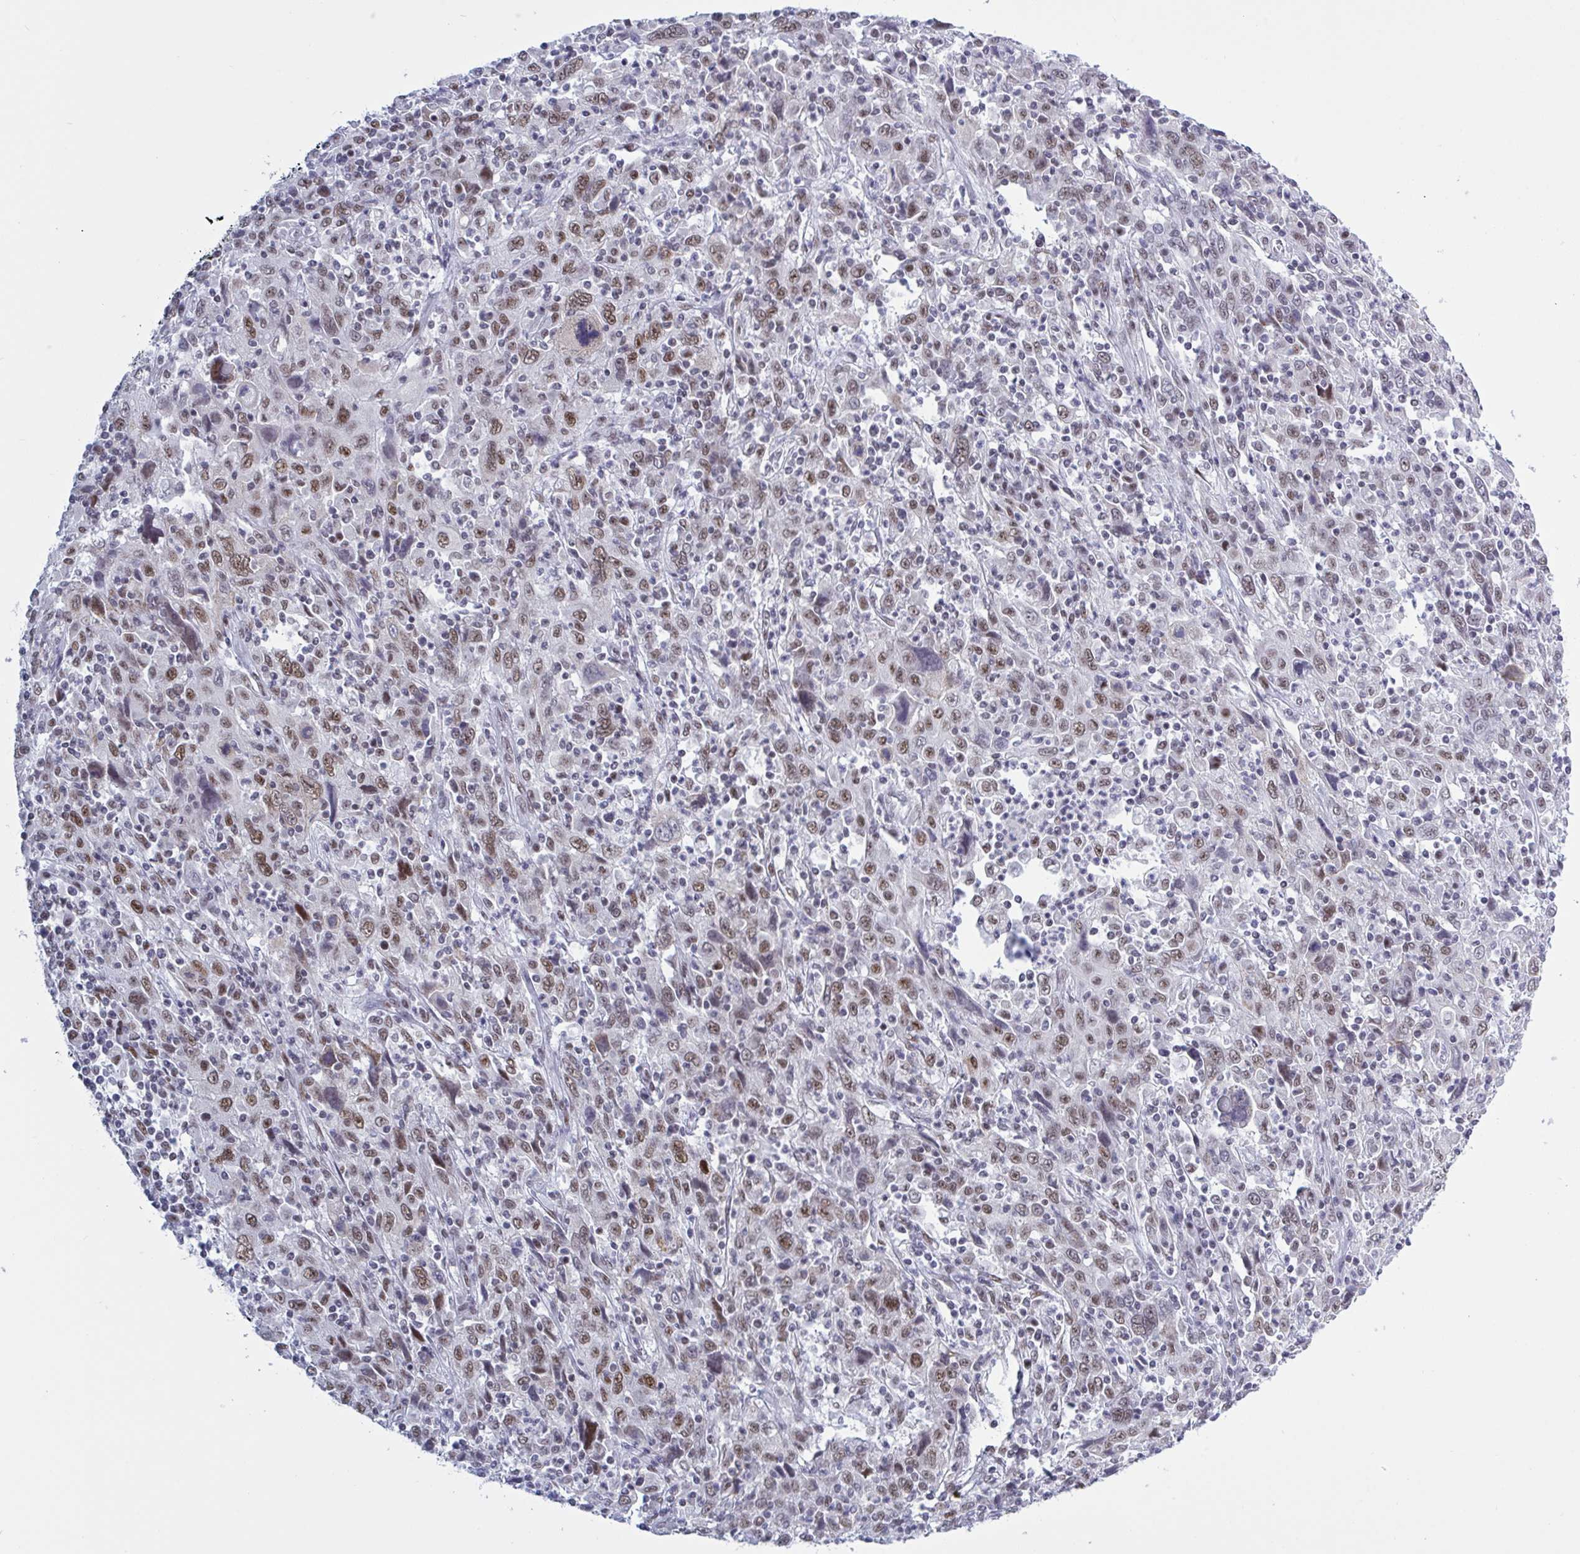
{"staining": {"intensity": "moderate", "quantity": "25%-75%", "location": "nuclear"}, "tissue": "cervical cancer", "cell_type": "Tumor cells", "image_type": "cancer", "snomed": [{"axis": "morphology", "description": "Squamous cell carcinoma, NOS"}, {"axis": "topography", "description": "Cervix"}], "caption": "DAB (3,3'-diaminobenzidine) immunohistochemical staining of cervical cancer displays moderate nuclear protein positivity in approximately 25%-75% of tumor cells. (IHC, brightfield microscopy, high magnification).", "gene": "PPP1R10", "patient": {"sex": "female", "age": 46}}